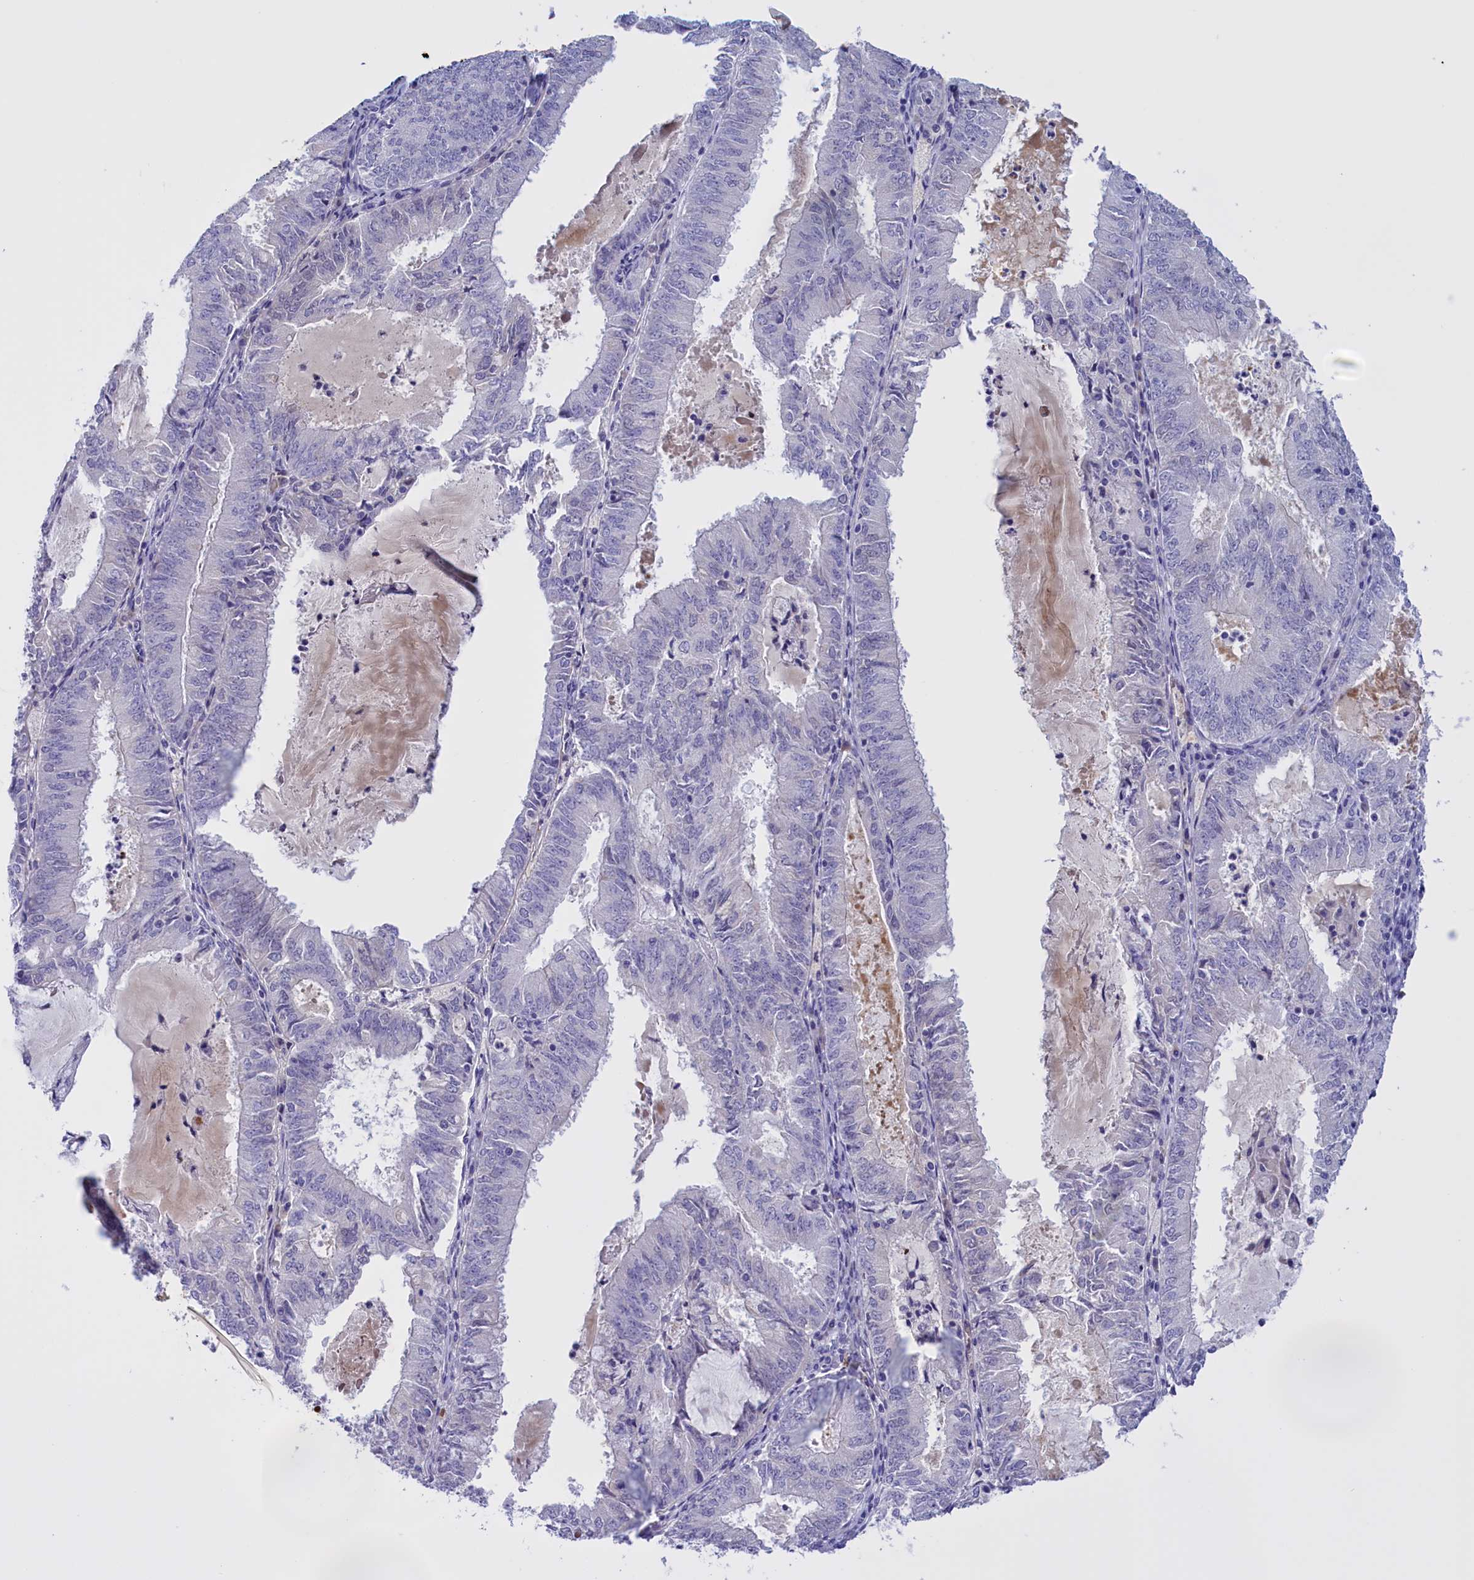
{"staining": {"intensity": "negative", "quantity": "none", "location": "none"}, "tissue": "endometrial cancer", "cell_type": "Tumor cells", "image_type": "cancer", "snomed": [{"axis": "morphology", "description": "Adenocarcinoma, NOS"}, {"axis": "topography", "description": "Endometrium"}], "caption": "Photomicrograph shows no protein staining in tumor cells of endometrial adenocarcinoma tissue.", "gene": "FAM149B1", "patient": {"sex": "female", "age": 57}}